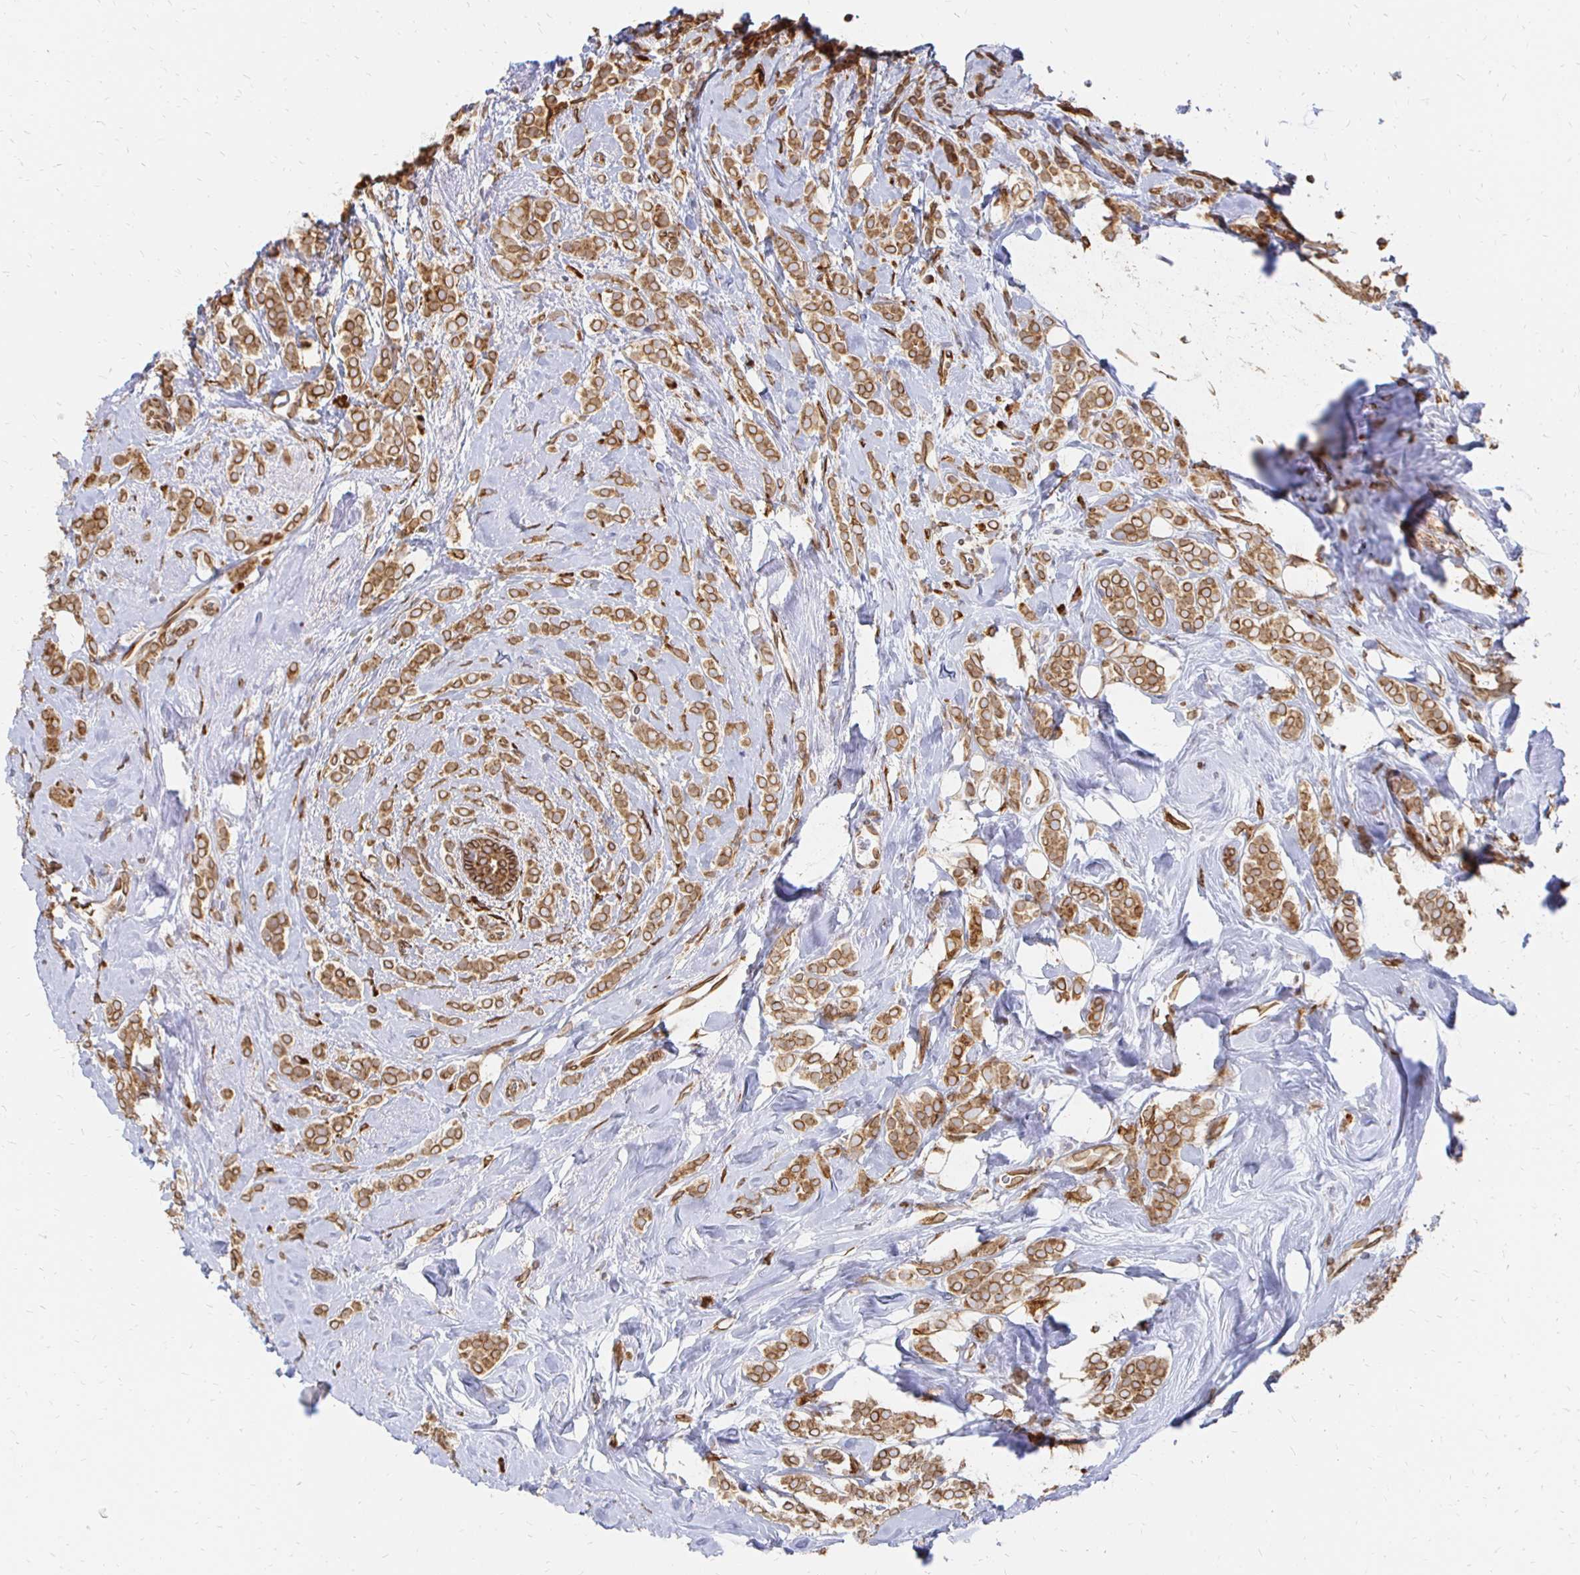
{"staining": {"intensity": "strong", "quantity": ">75%", "location": "cytoplasmic/membranous,nuclear"}, "tissue": "breast cancer", "cell_type": "Tumor cells", "image_type": "cancer", "snomed": [{"axis": "morphology", "description": "Lobular carcinoma"}, {"axis": "topography", "description": "Breast"}], "caption": "Immunohistochemical staining of human breast cancer (lobular carcinoma) demonstrates strong cytoplasmic/membranous and nuclear protein expression in about >75% of tumor cells.", "gene": "PELI3", "patient": {"sex": "female", "age": 49}}